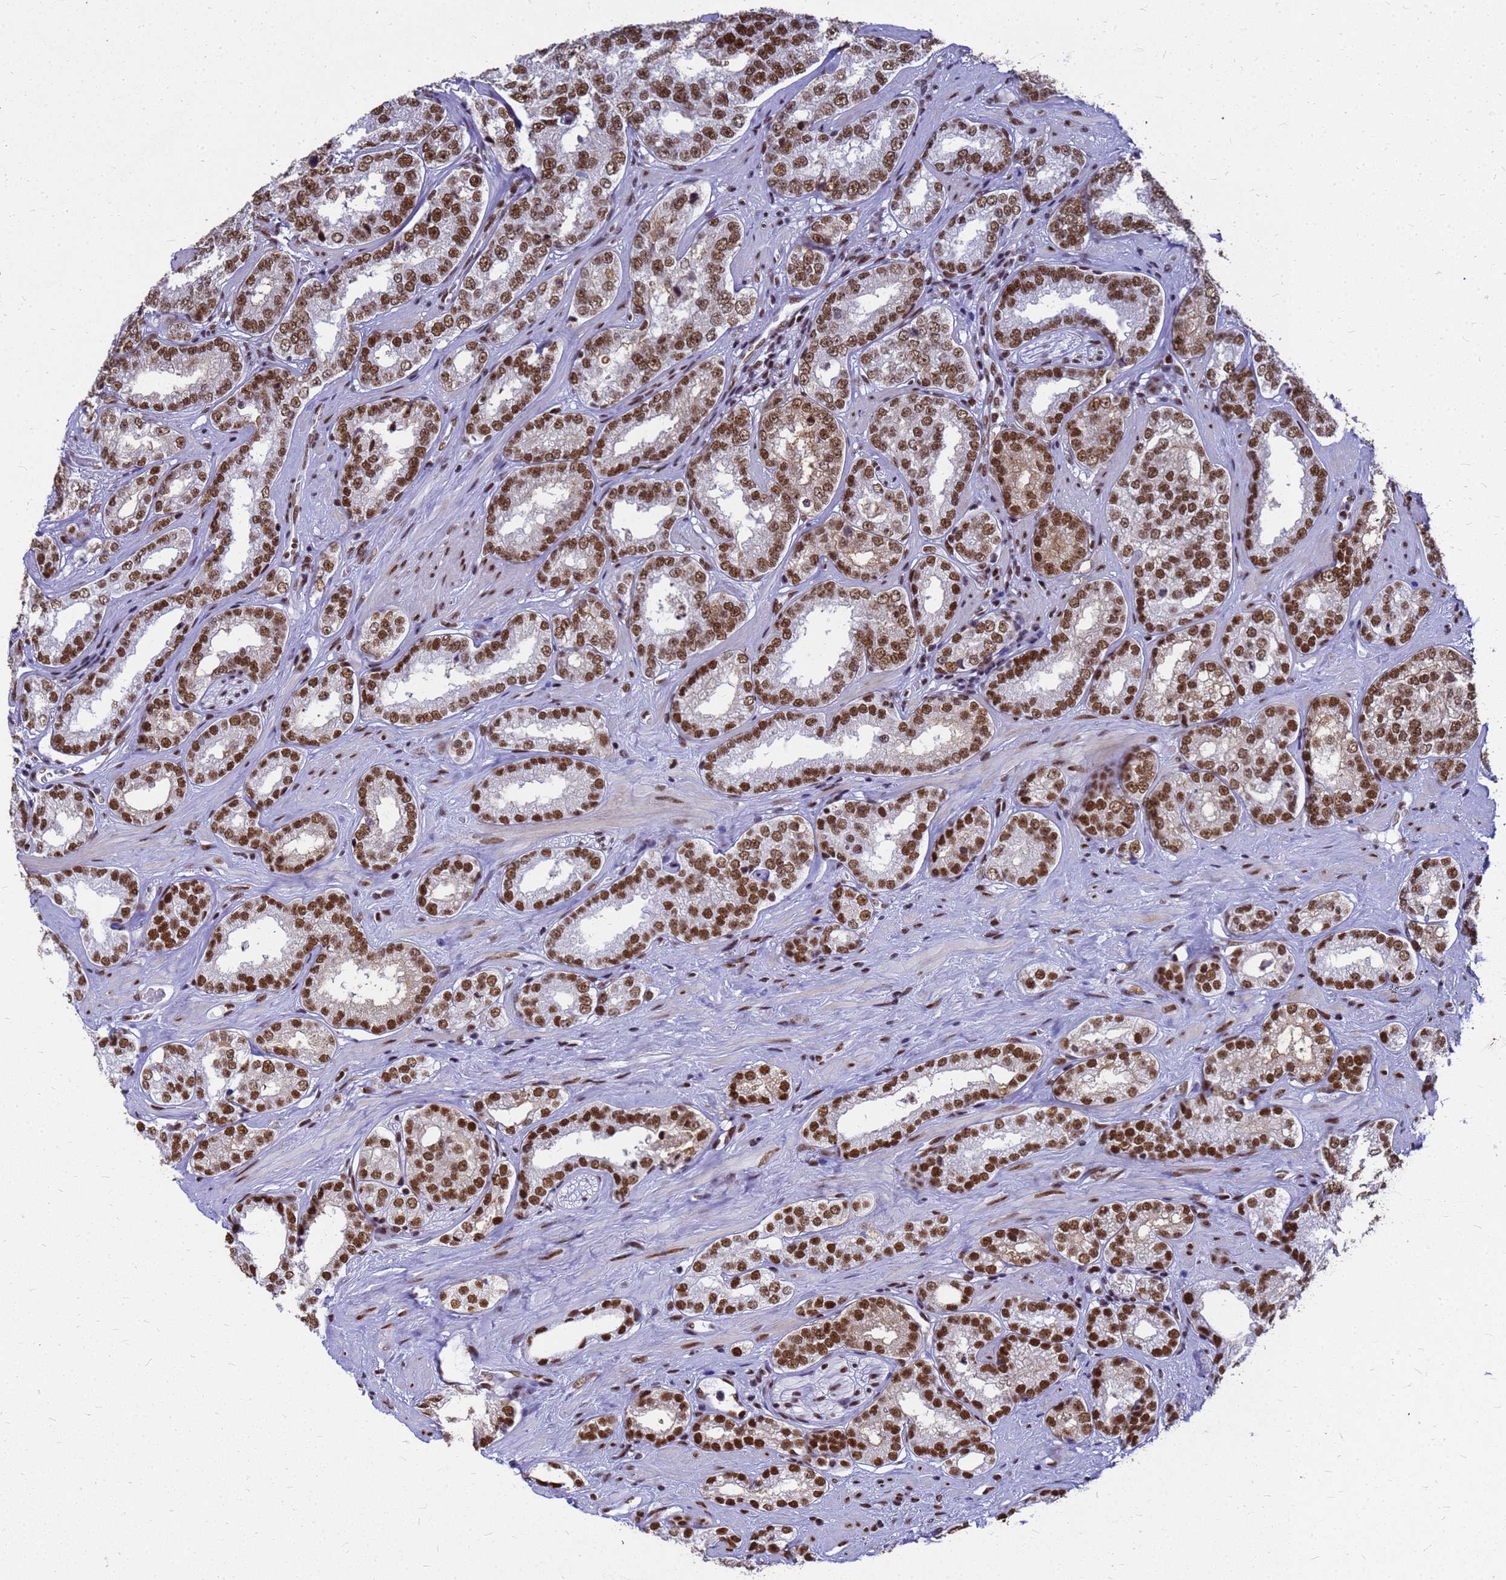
{"staining": {"intensity": "strong", "quantity": ">75%", "location": "nuclear"}, "tissue": "prostate cancer", "cell_type": "Tumor cells", "image_type": "cancer", "snomed": [{"axis": "morphology", "description": "Normal tissue, NOS"}, {"axis": "morphology", "description": "Adenocarcinoma, High grade"}, {"axis": "topography", "description": "Prostate"}], "caption": "IHC of human high-grade adenocarcinoma (prostate) displays high levels of strong nuclear positivity in about >75% of tumor cells. Nuclei are stained in blue.", "gene": "SART3", "patient": {"sex": "male", "age": 83}}